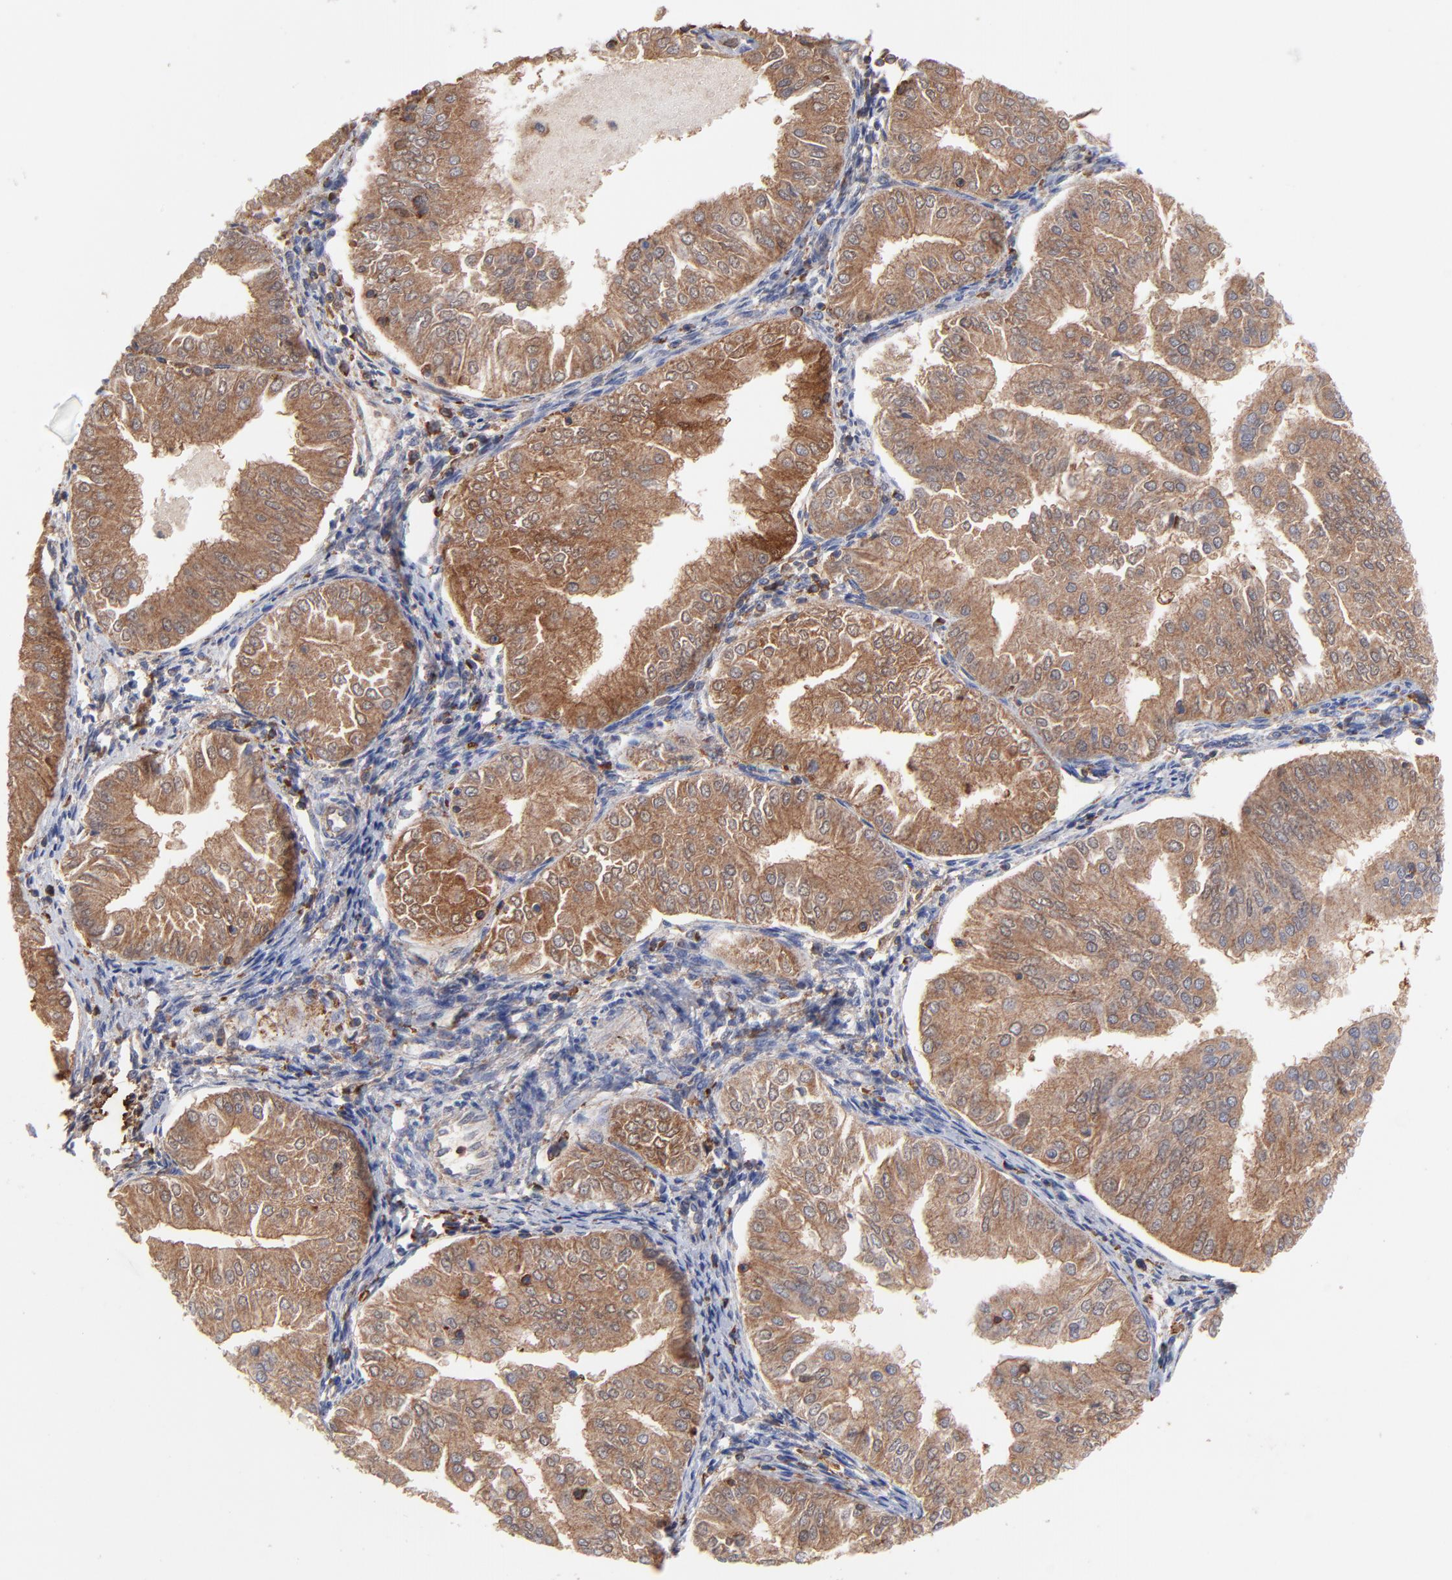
{"staining": {"intensity": "strong", "quantity": ">75%", "location": "cytoplasmic/membranous"}, "tissue": "endometrial cancer", "cell_type": "Tumor cells", "image_type": "cancer", "snomed": [{"axis": "morphology", "description": "Adenocarcinoma, NOS"}, {"axis": "topography", "description": "Endometrium"}], "caption": "Approximately >75% of tumor cells in endometrial cancer (adenocarcinoma) demonstrate strong cytoplasmic/membranous protein positivity as visualized by brown immunohistochemical staining.", "gene": "ASL", "patient": {"sex": "female", "age": 53}}